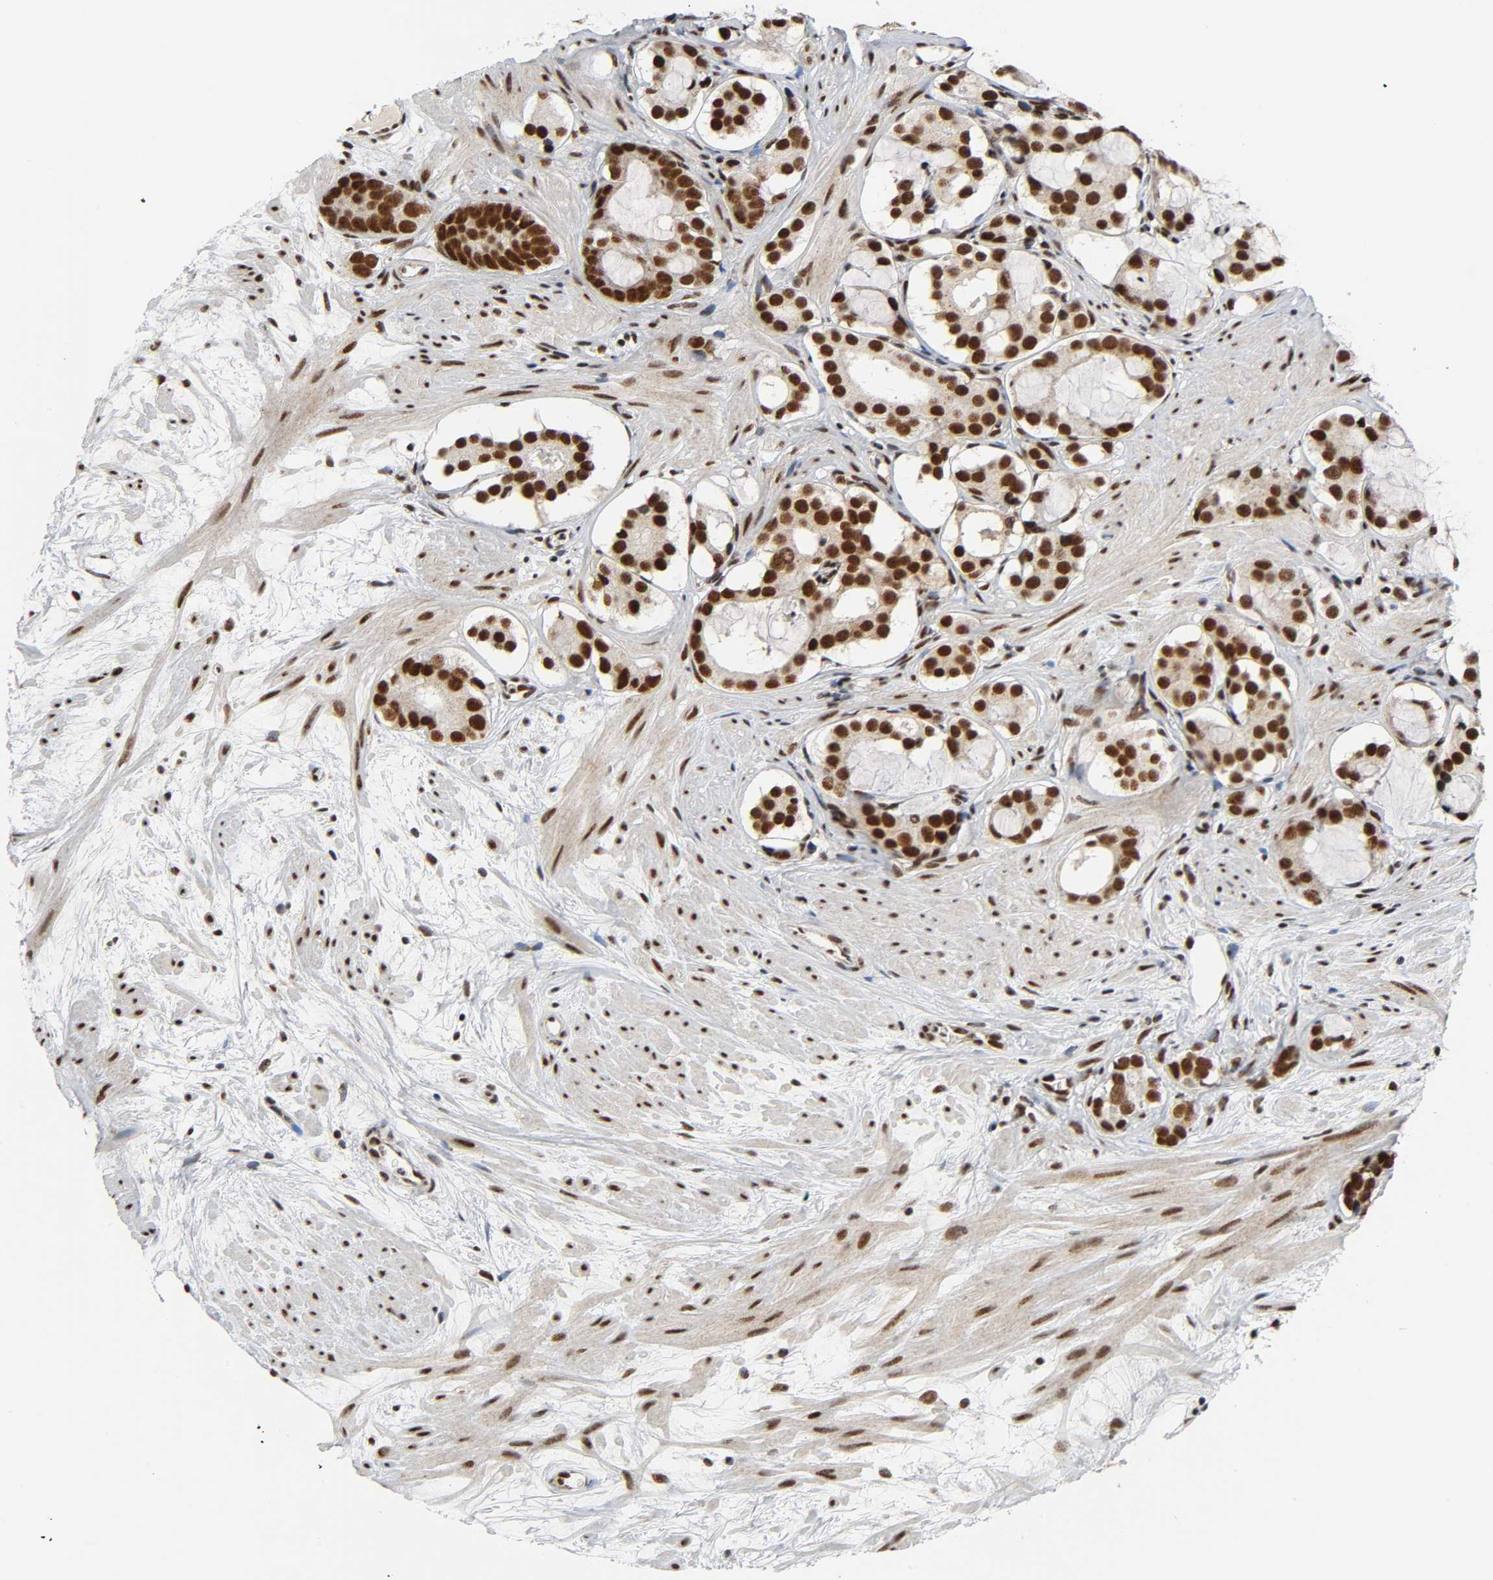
{"staining": {"intensity": "strong", "quantity": ">75%", "location": "nuclear"}, "tissue": "prostate cancer", "cell_type": "Tumor cells", "image_type": "cancer", "snomed": [{"axis": "morphology", "description": "Adenocarcinoma, Low grade"}, {"axis": "topography", "description": "Prostate"}], "caption": "The histopathology image demonstrates staining of prostate cancer (low-grade adenocarcinoma), revealing strong nuclear protein expression (brown color) within tumor cells.", "gene": "CDK9", "patient": {"sex": "male", "age": 57}}